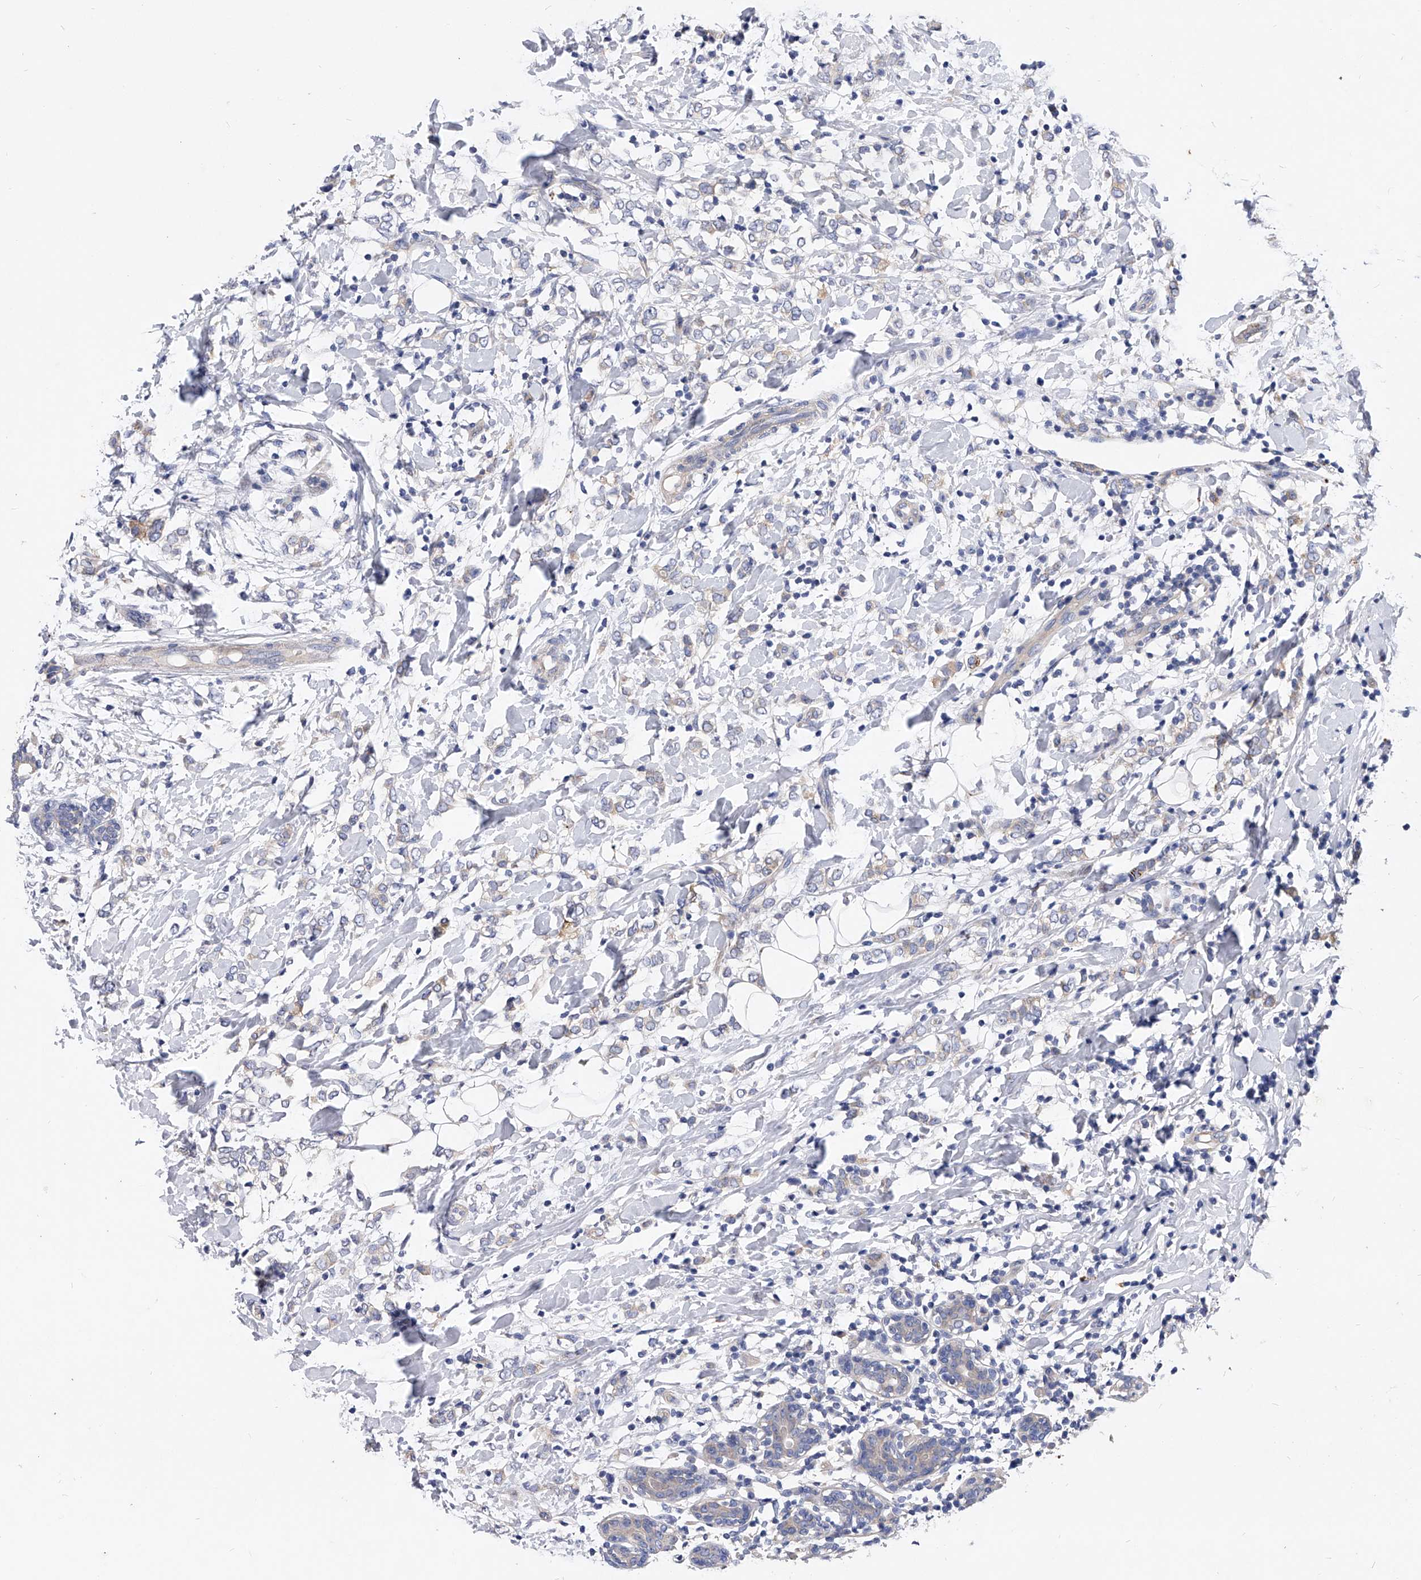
{"staining": {"intensity": "negative", "quantity": "none", "location": "none"}, "tissue": "breast cancer", "cell_type": "Tumor cells", "image_type": "cancer", "snomed": [{"axis": "morphology", "description": "Normal tissue, NOS"}, {"axis": "morphology", "description": "Lobular carcinoma"}, {"axis": "topography", "description": "Breast"}], "caption": "Lobular carcinoma (breast) was stained to show a protein in brown. There is no significant expression in tumor cells.", "gene": "PPP5C", "patient": {"sex": "female", "age": 47}}